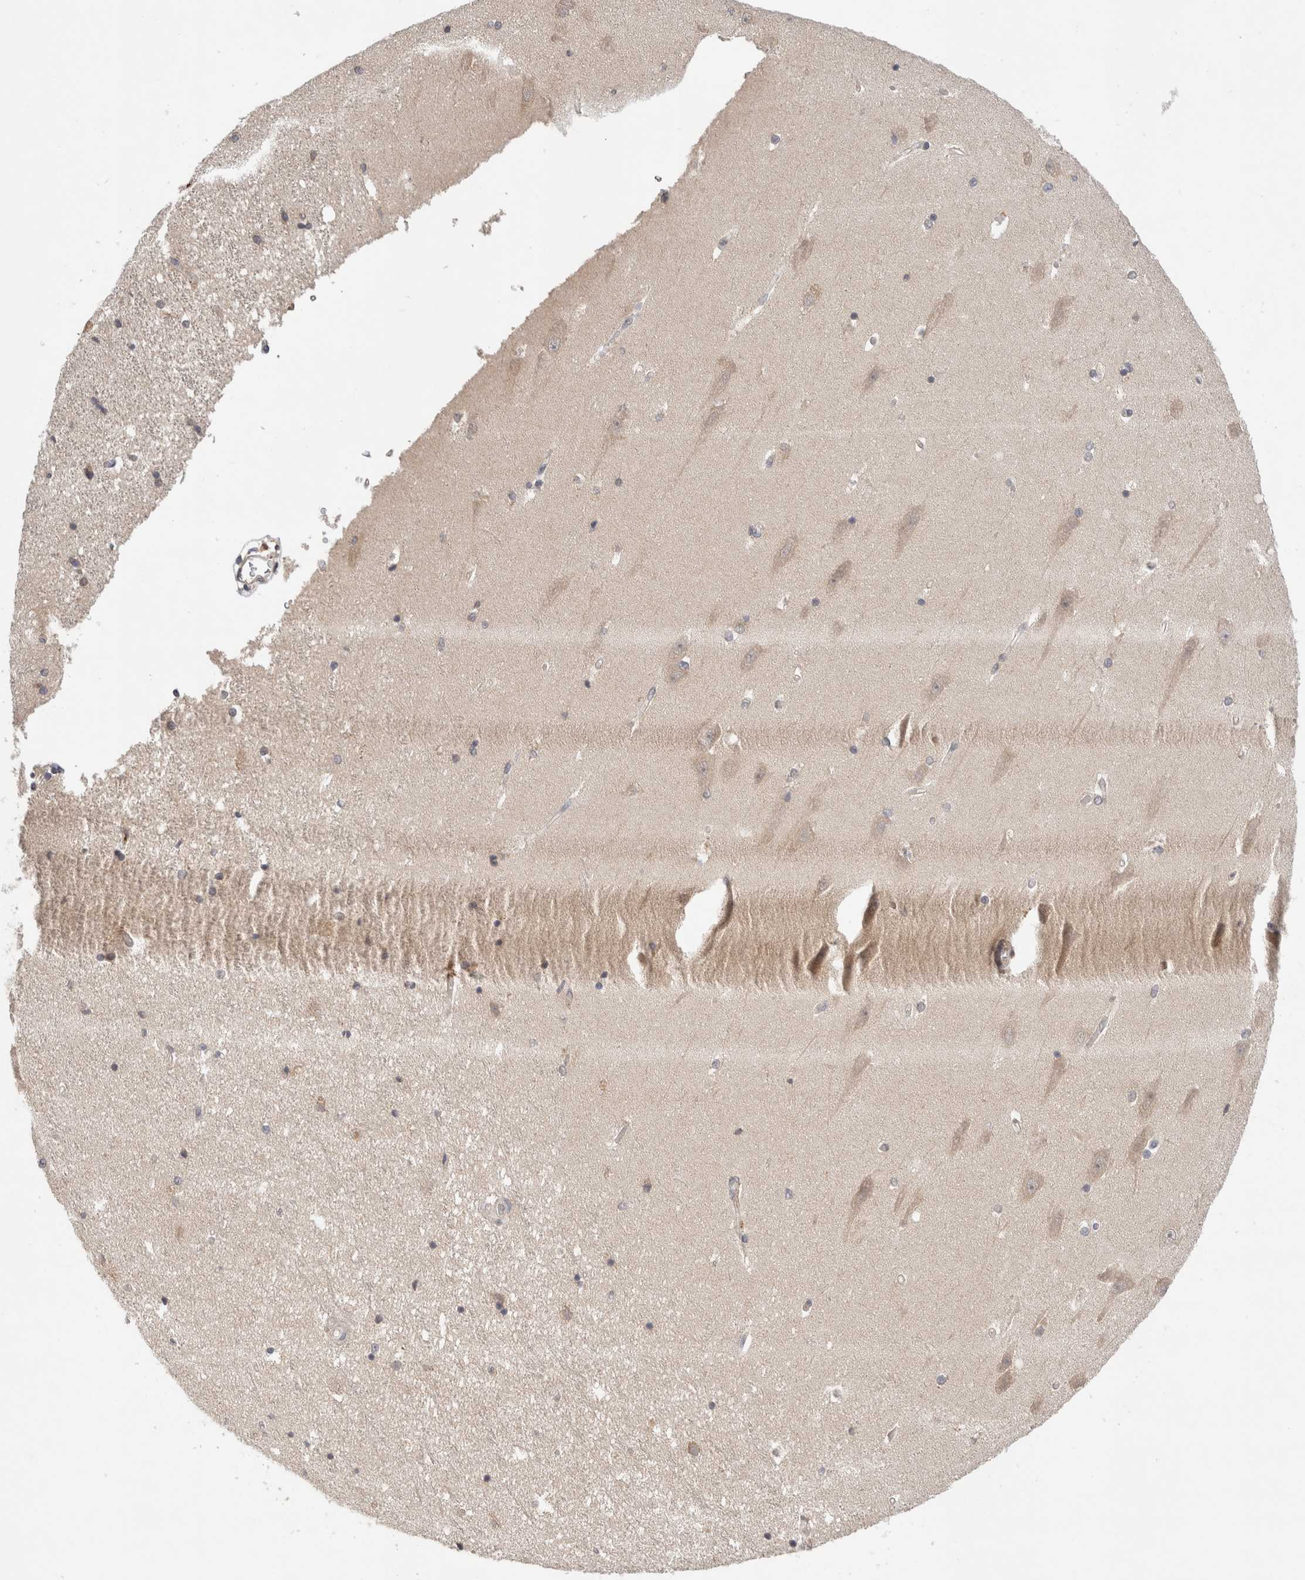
{"staining": {"intensity": "weak", "quantity": "<25%", "location": "cytoplasmic/membranous"}, "tissue": "hippocampus", "cell_type": "Glial cells", "image_type": "normal", "snomed": [{"axis": "morphology", "description": "Normal tissue, NOS"}, {"axis": "topography", "description": "Hippocampus"}], "caption": "Immunohistochemistry (IHC) micrograph of unremarkable human hippocampus stained for a protein (brown), which reveals no staining in glial cells.", "gene": "SGK1", "patient": {"sex": "male", "age": 45}}